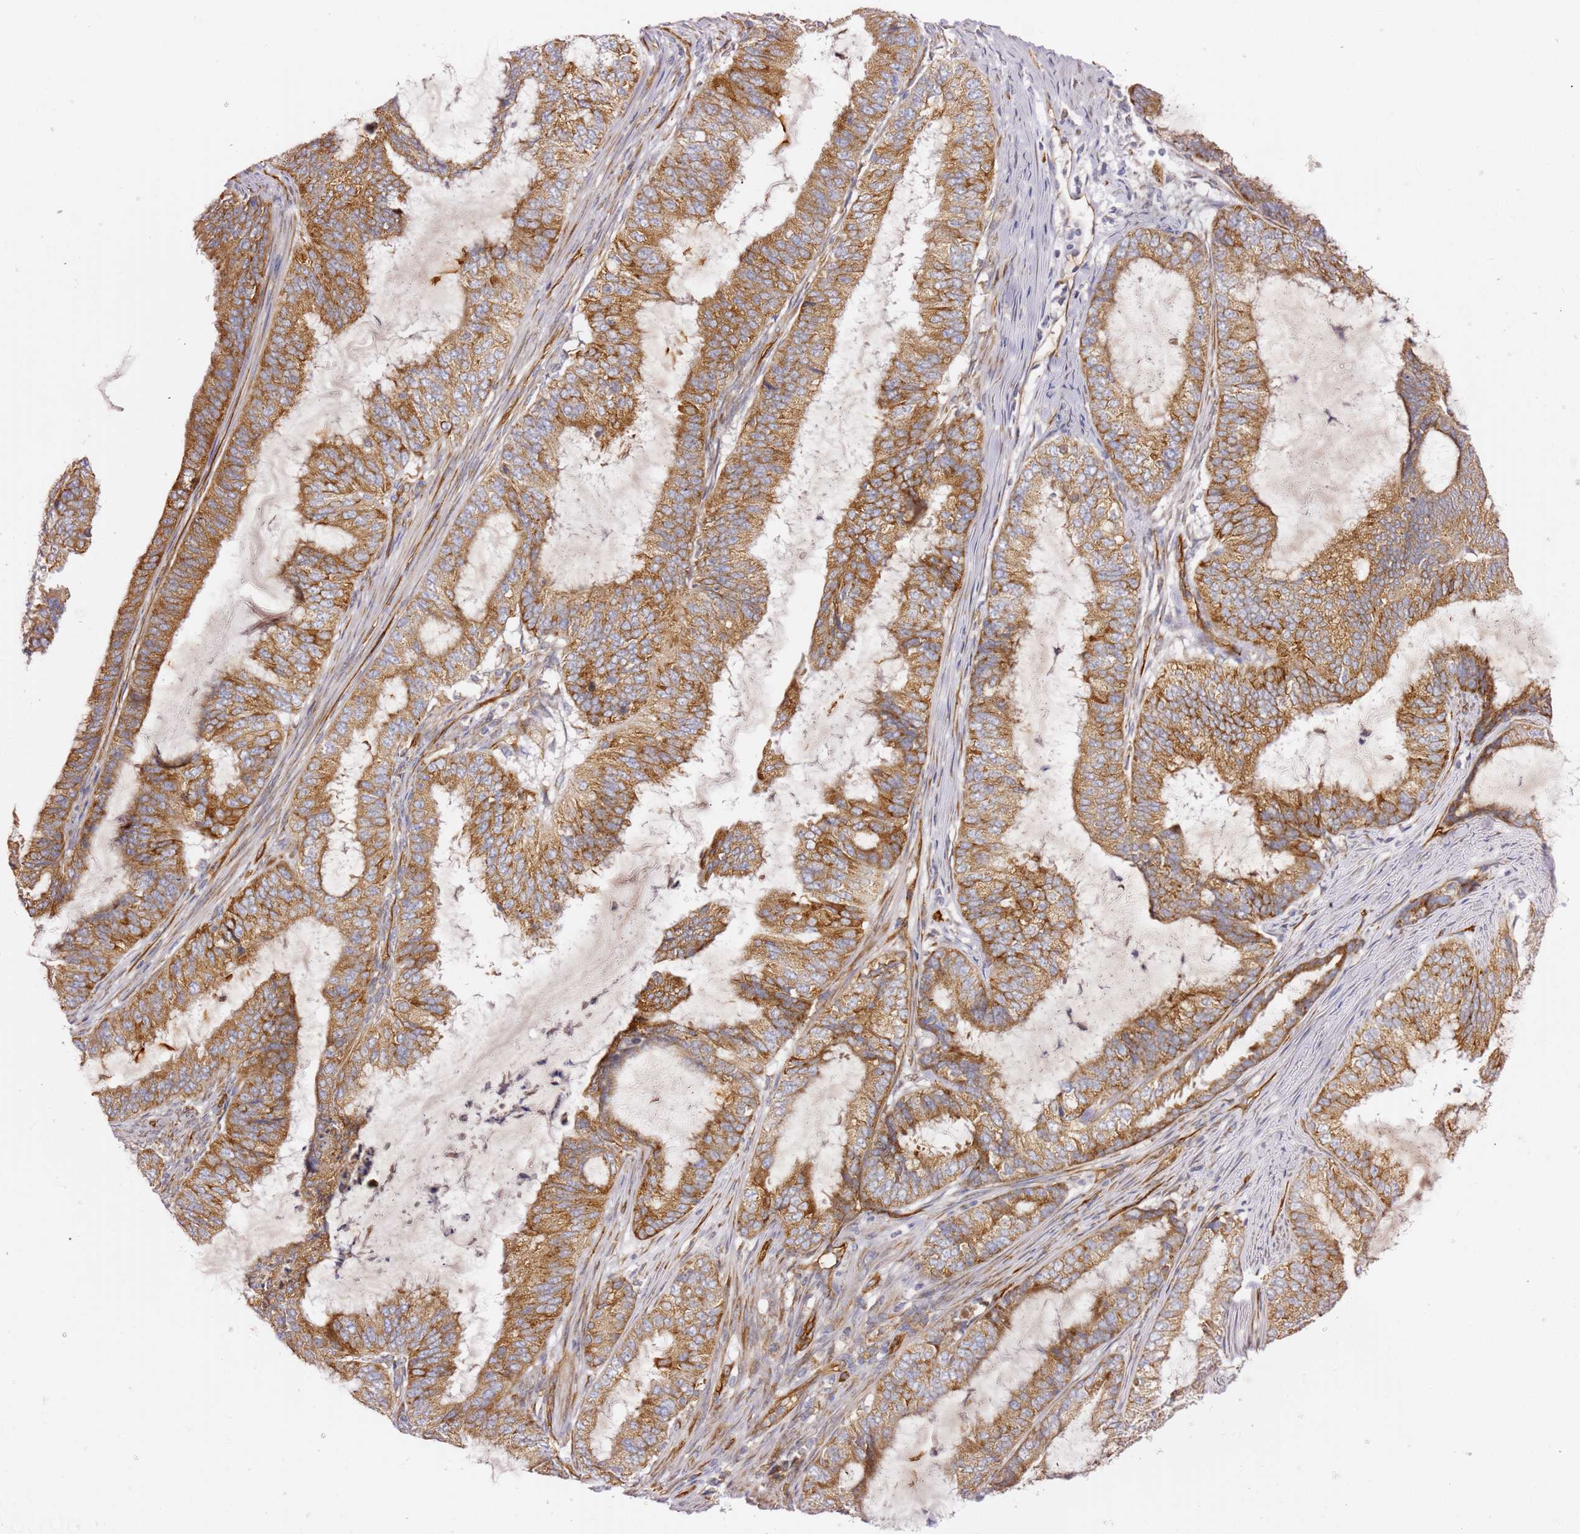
{"staining": {"intensity": "moderate", "quantity": ">75%", "location": "cytoplasmic/membranous"}, "tissue": "endometrial cancer", "cell_type": "Tumor cells", "image_type": "cancer", "snomed": [{"axis": "morphology", "description": "Adenocarcinoma, NOS"}, {"axis": "topography", "description": "Endometrium"}], "caption": "Brown immunohistochemical staining in adenocarcinoma (endometrial) demonstrates moderate cytoplasmic/membranous expression in about >75% of tumor cells.", "gene": "KIF7", "patient": {"sex": "female", "age": 51}}